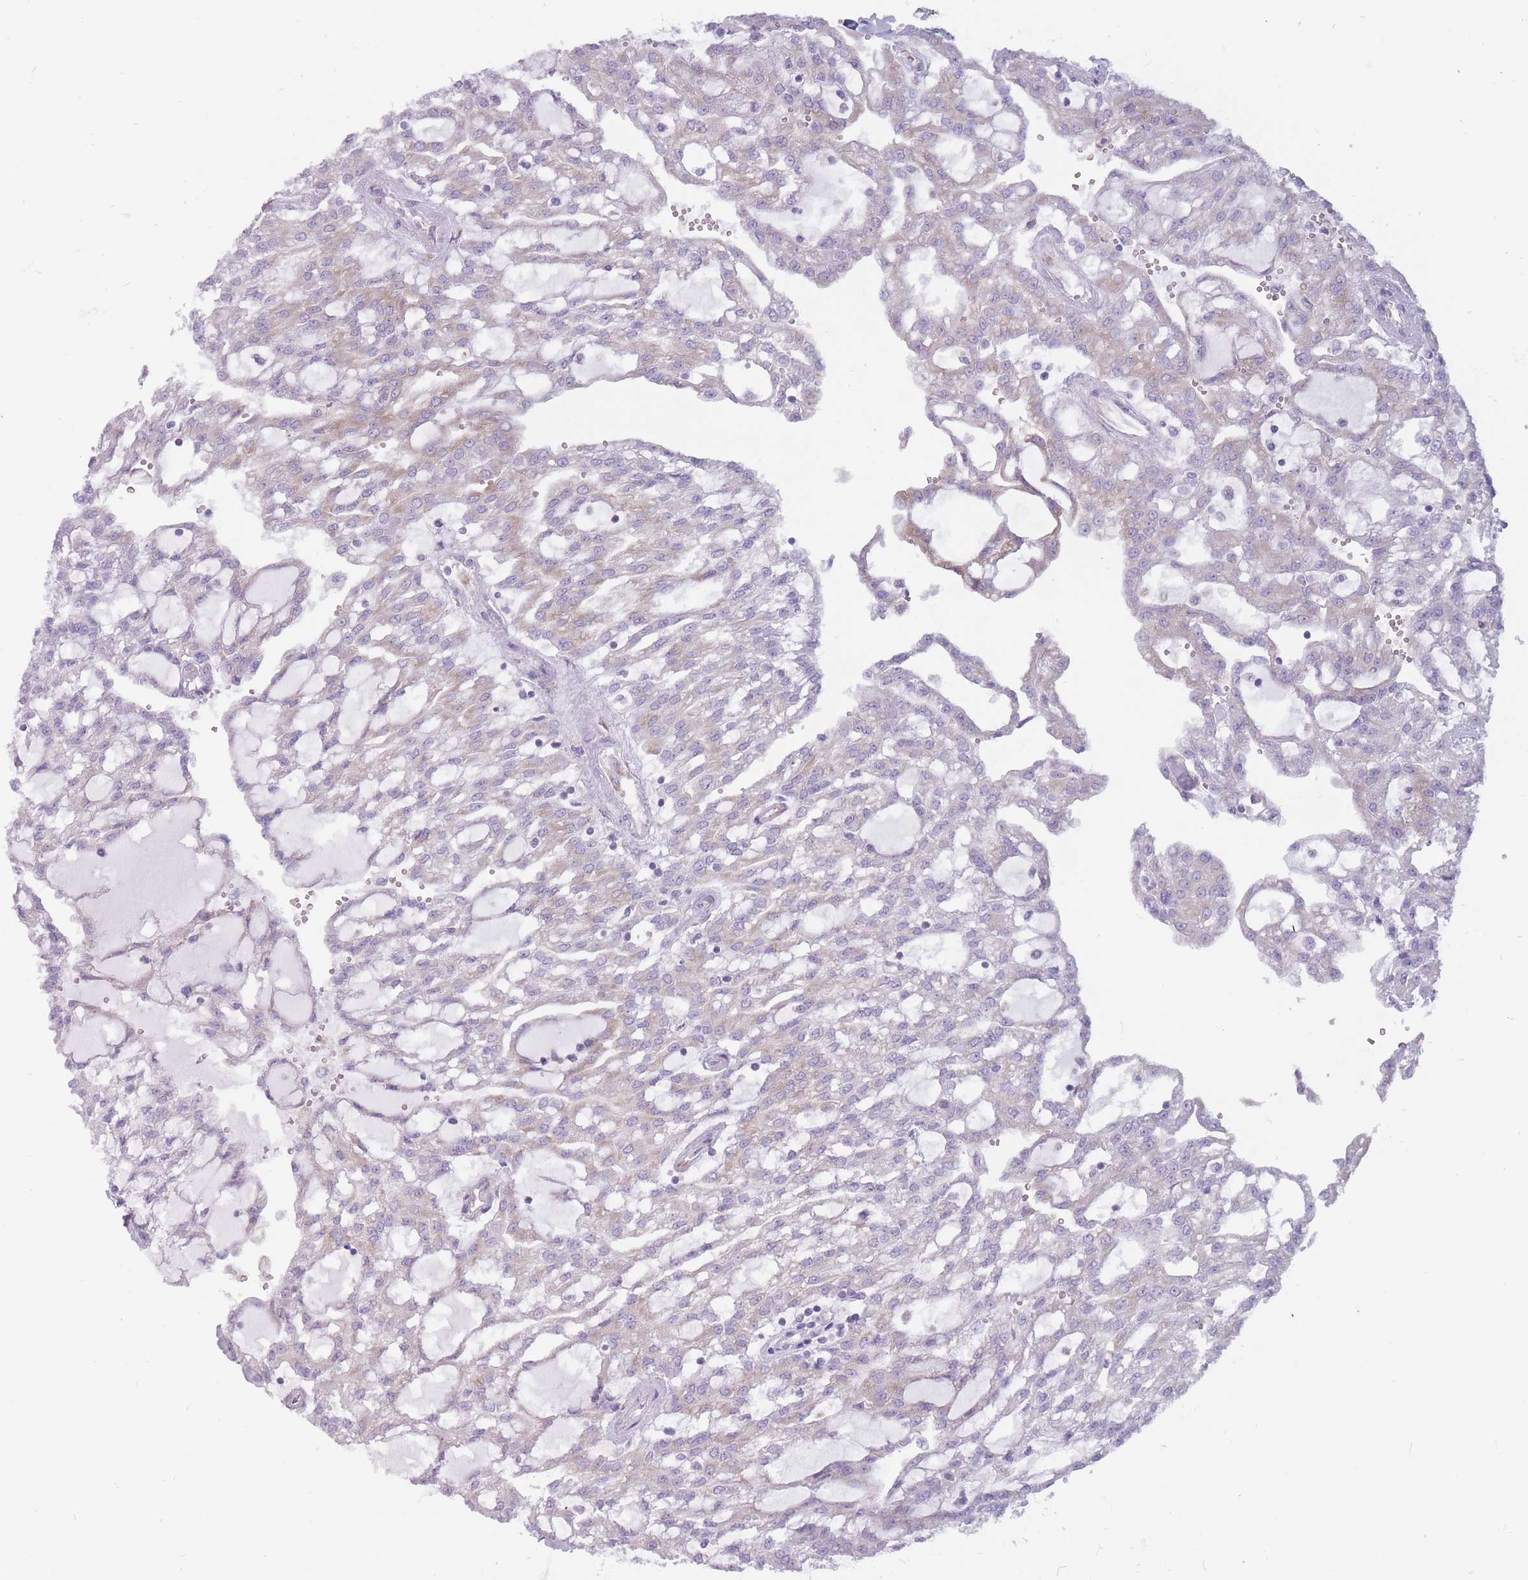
{"staining": {"intensity": "weak", "quantity": "<25%", "location": "cytoplasmic/membranous"}, "tissue": "renal cancer", "cell_type": "Tumor cells", "image_type": "cancer", "snomed": [{"axis": "morphology", "description": "Adenocarcinoma, NOS"}, {"axis": "topography", "description": "Kidney"}], "caption": "Tumor cells are negative for protein expression in human renal adenocarcinoma. (Stains: DAB immunohistochemistry with hematoxylin counter stain, Microscopy: brightfield microscopy at high magnification).", "gene": "RPL18", "patient": {"sex": "male", "age": 63}}